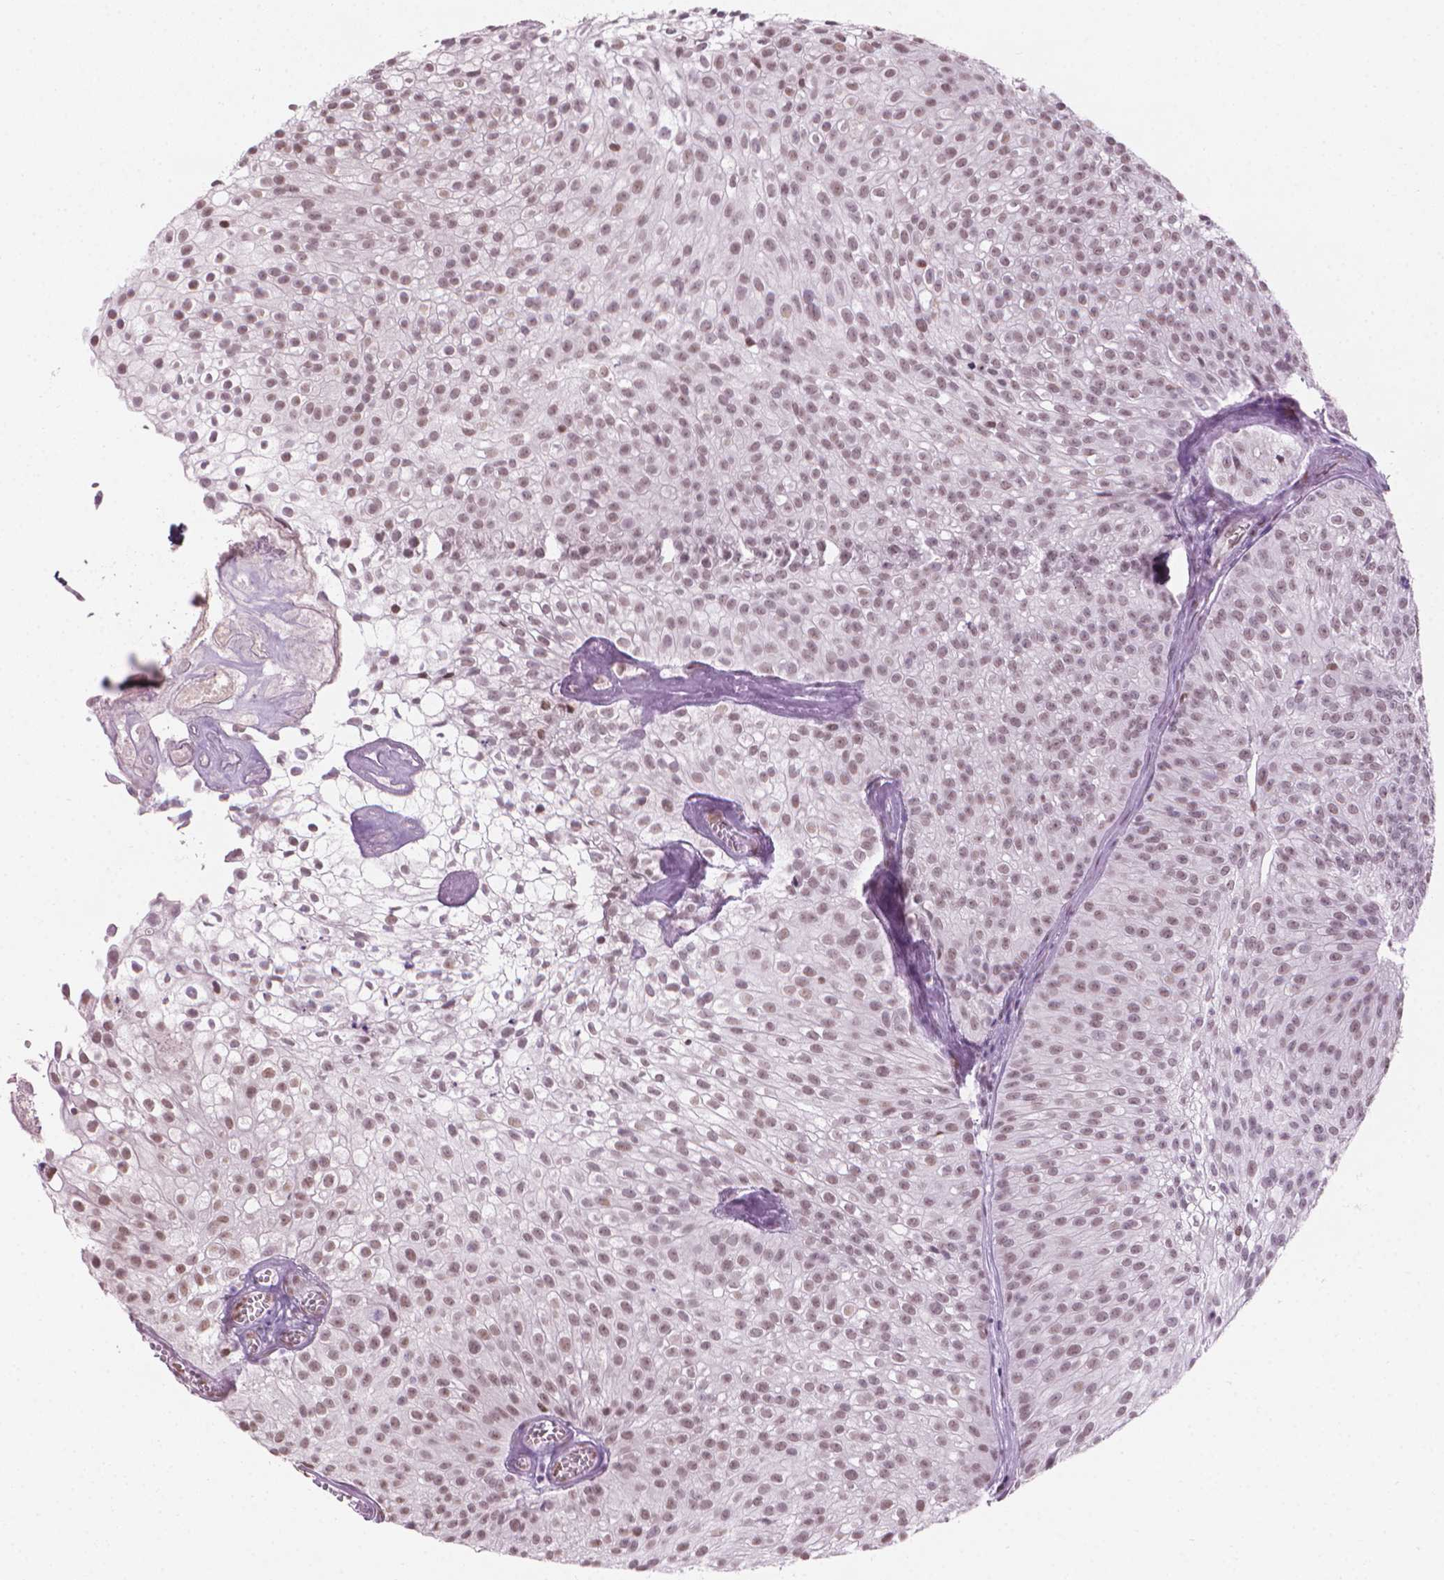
{"staining": {"intensity": "weak", "quantity": ">75%", "location": "nuclear"}, "tissue": "urothelial cancer", "cell_type": "Tumor cells", "image_type": "cancer", "snomed": [{"axis": "morphology", "description": "Urothelial carcinoma, Low grade"}, {"axis": "topography", "description": "Urinary bladder"}], "caption": "Immunohistochemistry histopathology image of neoplastic tissue: urothelial carcinoma (low-grade) stained using immunohistochemistry (IHC) displays low levels of weak protein expression localized specifically in the nuclear of tumor cells, appearing as a nuclear brown color.", "gene": "PIAS2", "patient": {"sex": "male", "age": 70}}